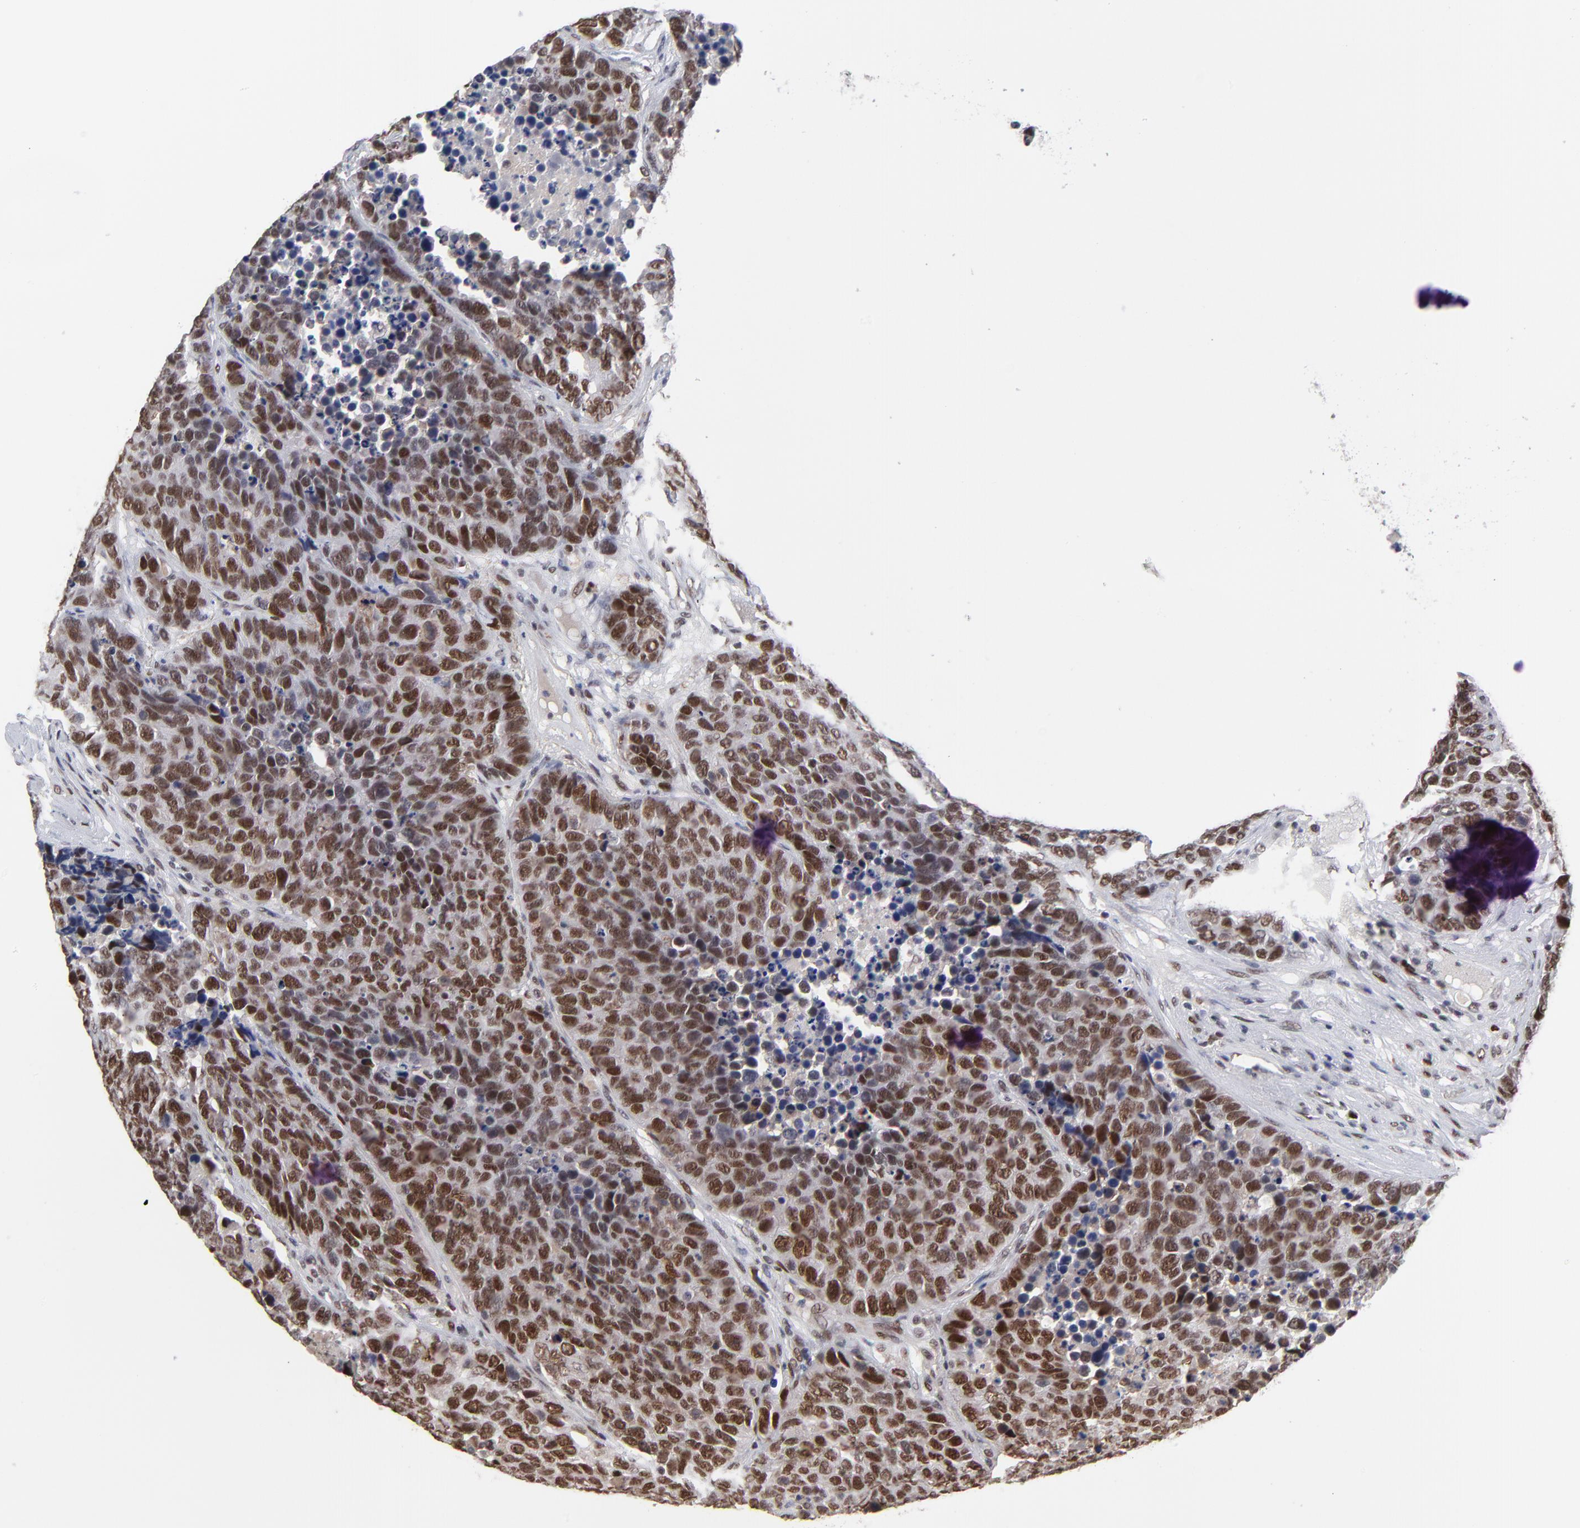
{"staining": {"intensity": "moderate", "quantity": ">75%", "location": "nuclear"}, "tissue": "carcinoid", "cell_type": "Tumor cells", "image_type": "cancer", "snomed": [{"axis": "morphology", "description": "Carcinoid, malignant, NOS"}, {"axis": "topography", "description": "Lung"}], "caption": "Carcinoid (malignant) stained with DAB (3,3'-diaminobenzidine) immunohistochemistry (IHC) reveals medium levels of moderate nuclear staining in about >75% of tumor cells.", "gene": "OGFOD1", "patient": {"sex": "male", "age": 60}}